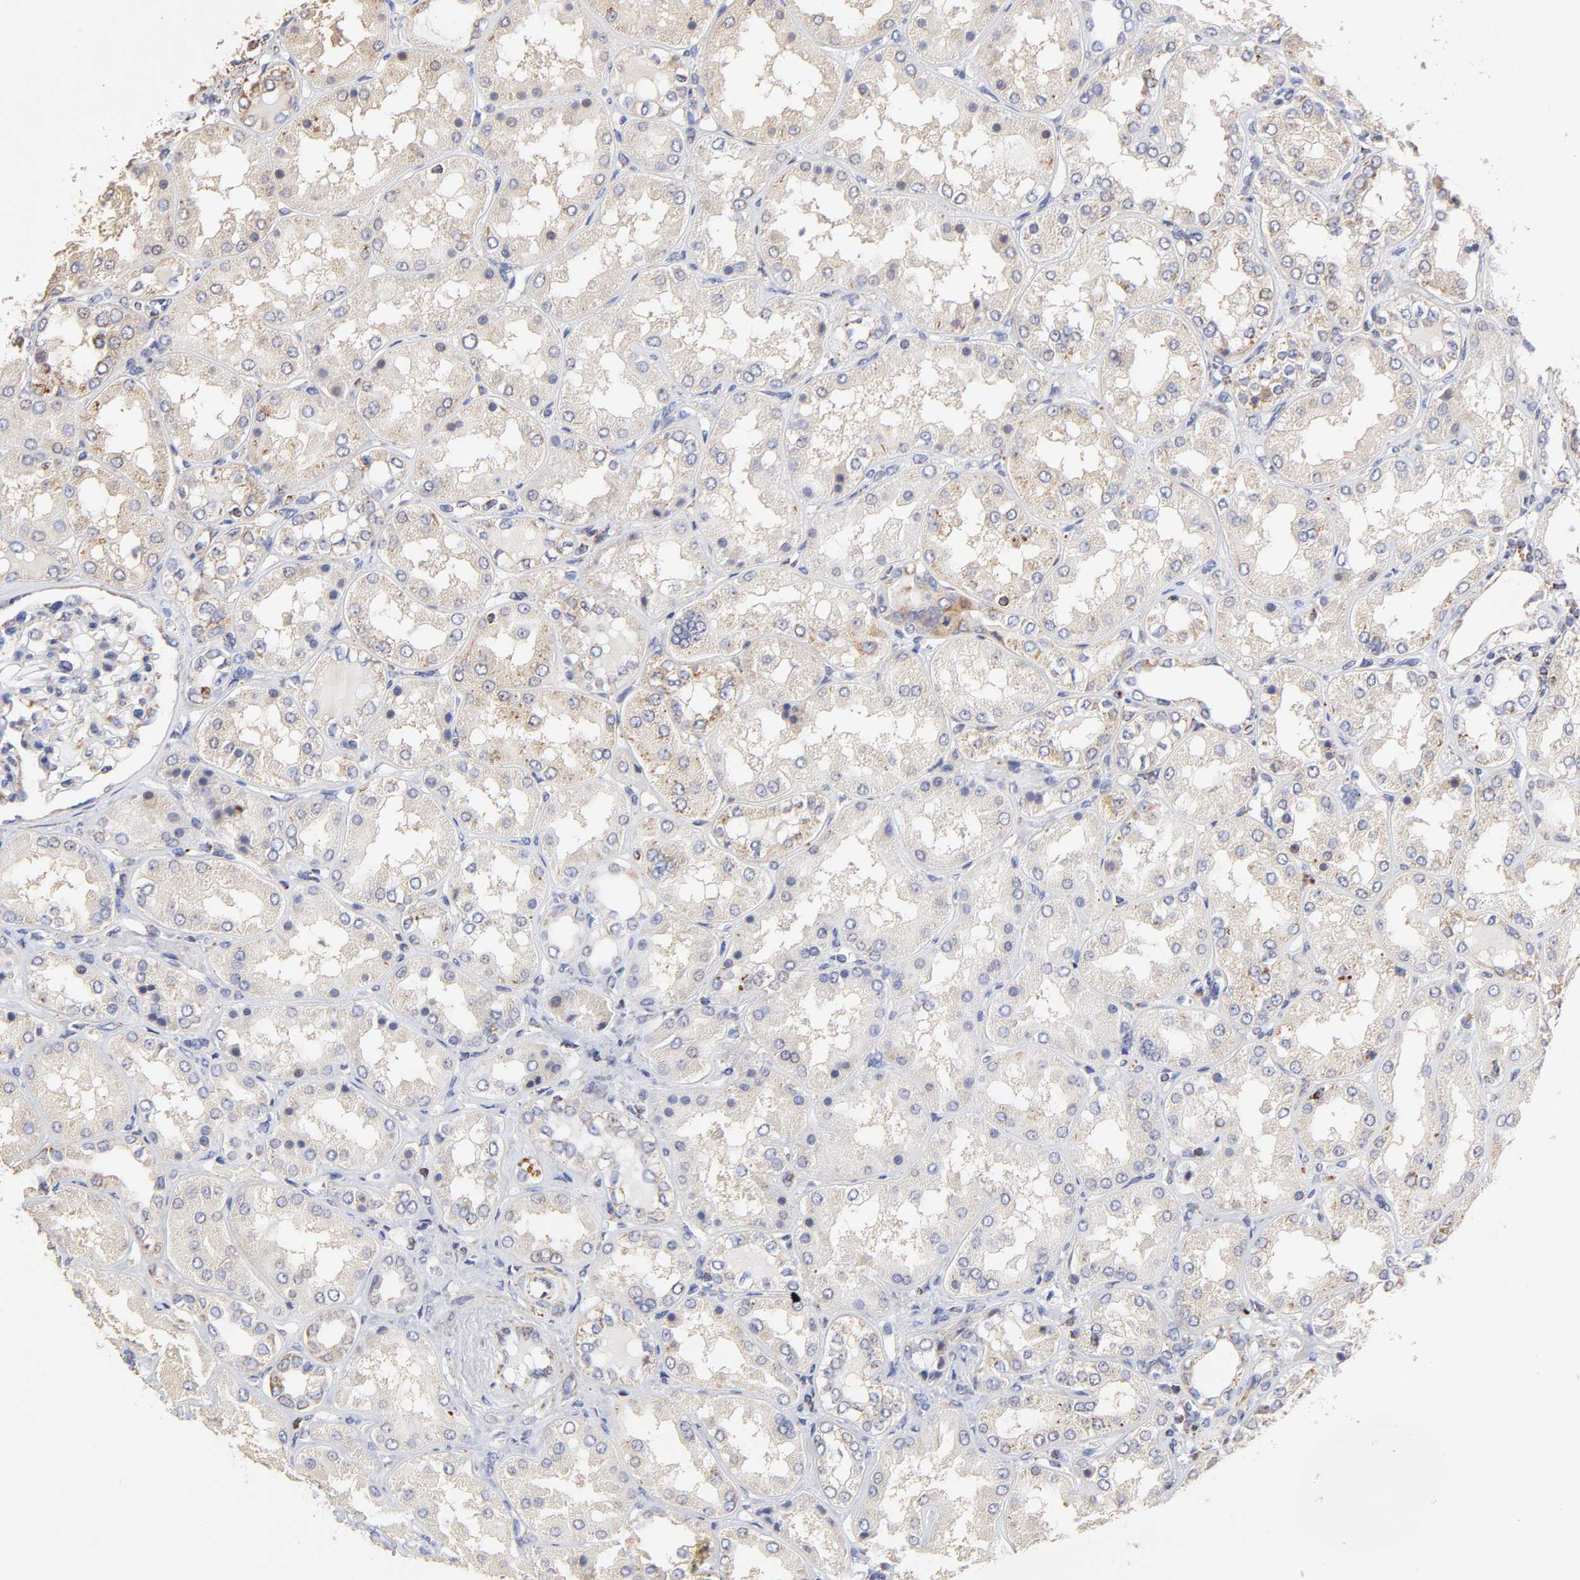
{"staining": {"intensity": "negative", "quantity": "none", "location": "none"}, "tissue": "kidney", "cell_type": "Cells in glomeruli", "image_type": "normal", "snomed": [{"axis": "morphology", "description": "Normal tissue, NOS"}, {"axis": "topography", "description": "Kidney"}], "caption": "Cells in glomeruli are negative for protein expression in benign human kidney. The staining was performed using DAB (3,3'-diaminobenzidine) to visualize the protein expression in brown, while the nuclei were stained in blue with hematoxylin (Magnification: 20x).", "gene": "SSBP1", "patient": {"sex": "female", "age": 56}}